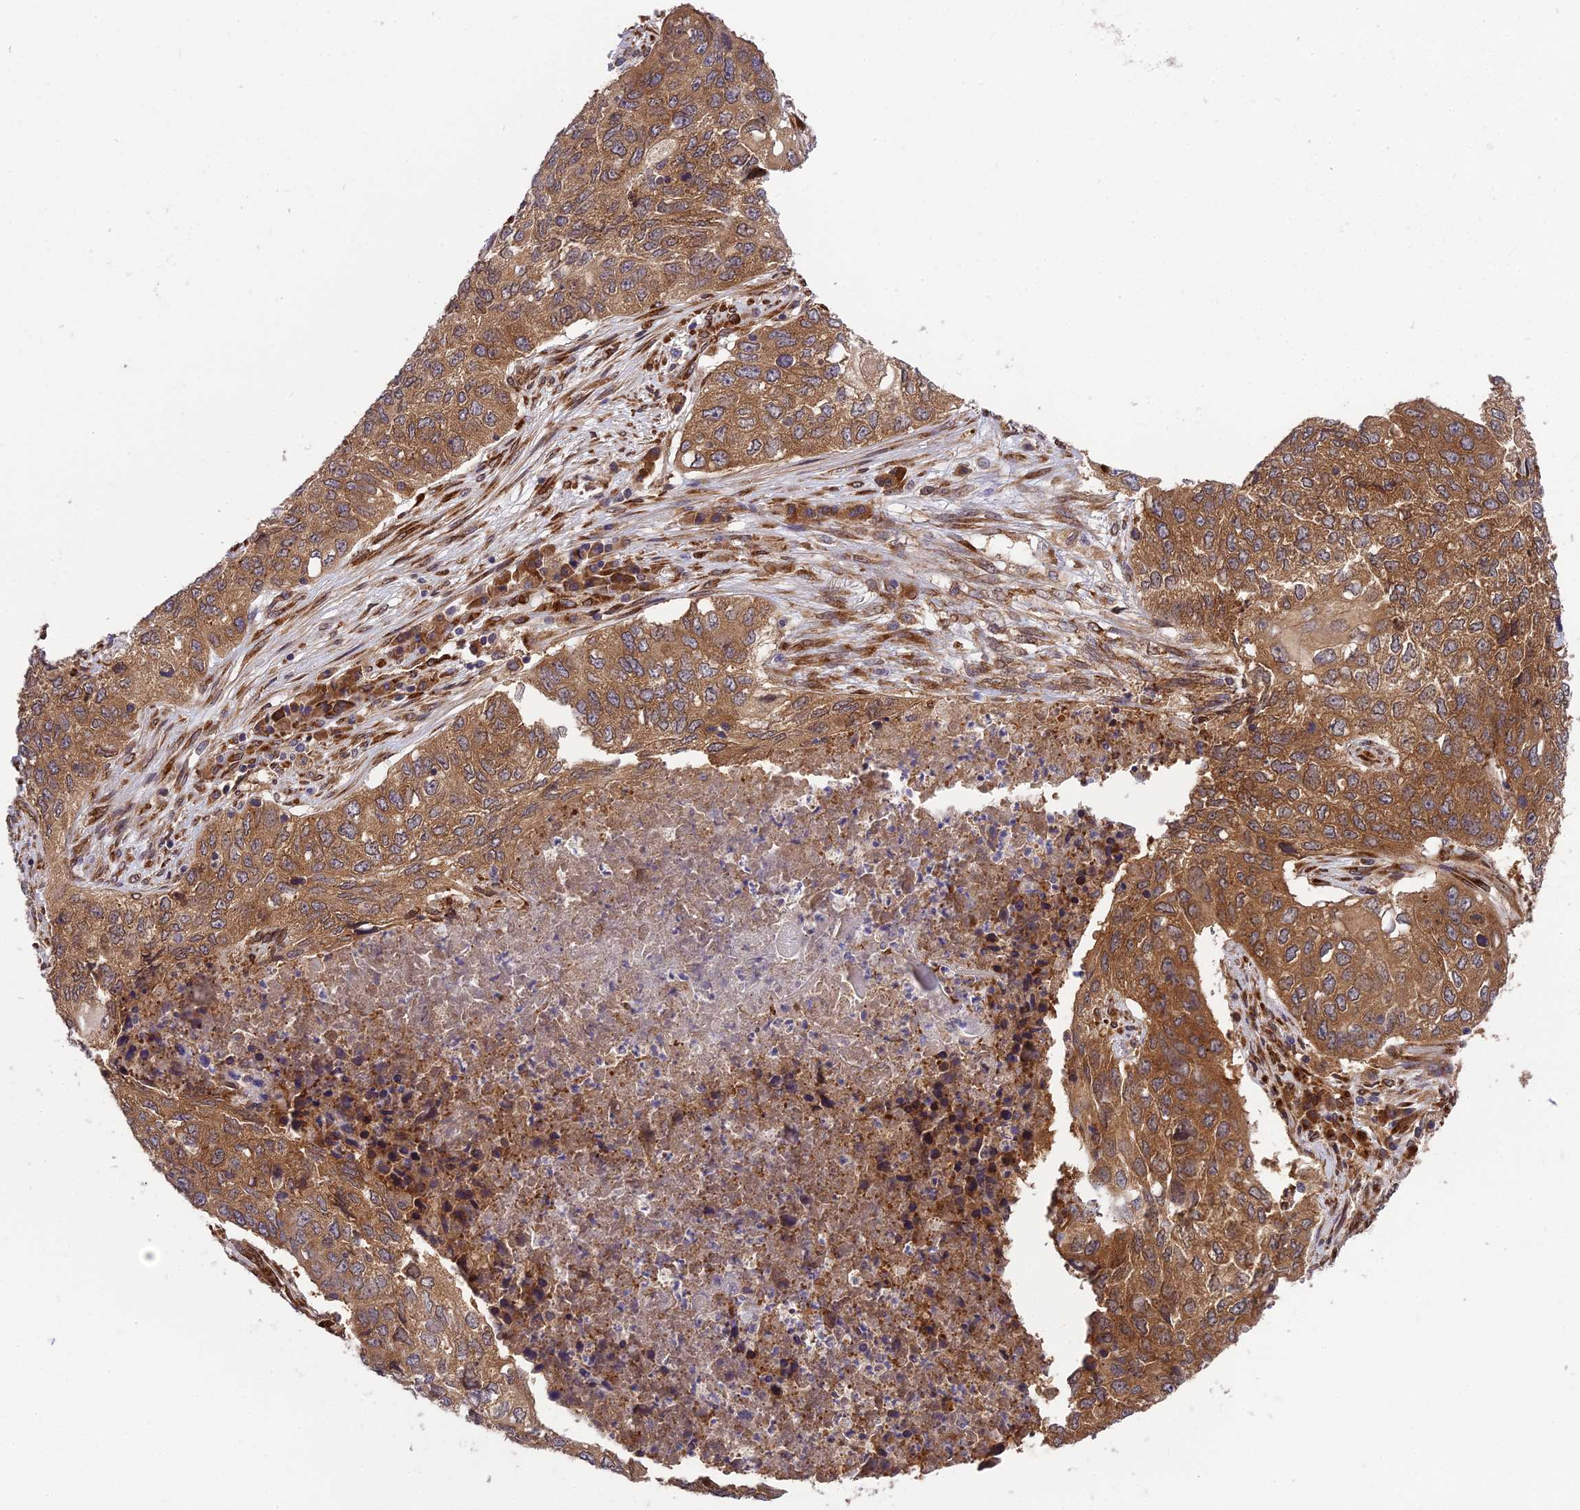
{"staining": {"intensity": "strong", "quantity": ">75%", "location": "cytoplasmic/membranous"}, "tissue": "lung cancer", "cell_type": "Tumor cells", "image_type": "cancer", "snomed": [{"axis": "morphology", "description": "Squamous cell carcinoma, NOS"}, {"axis": "topography", "description": "Lung"}], "caption": "Protein staining of lung squamous cell carcinoma tissue reveals strong cytoplasmic/membranous positivity in about >75% of tumor cells.", "gene": "DHCR7", "patient": {"sex": "female", "age": 63}}